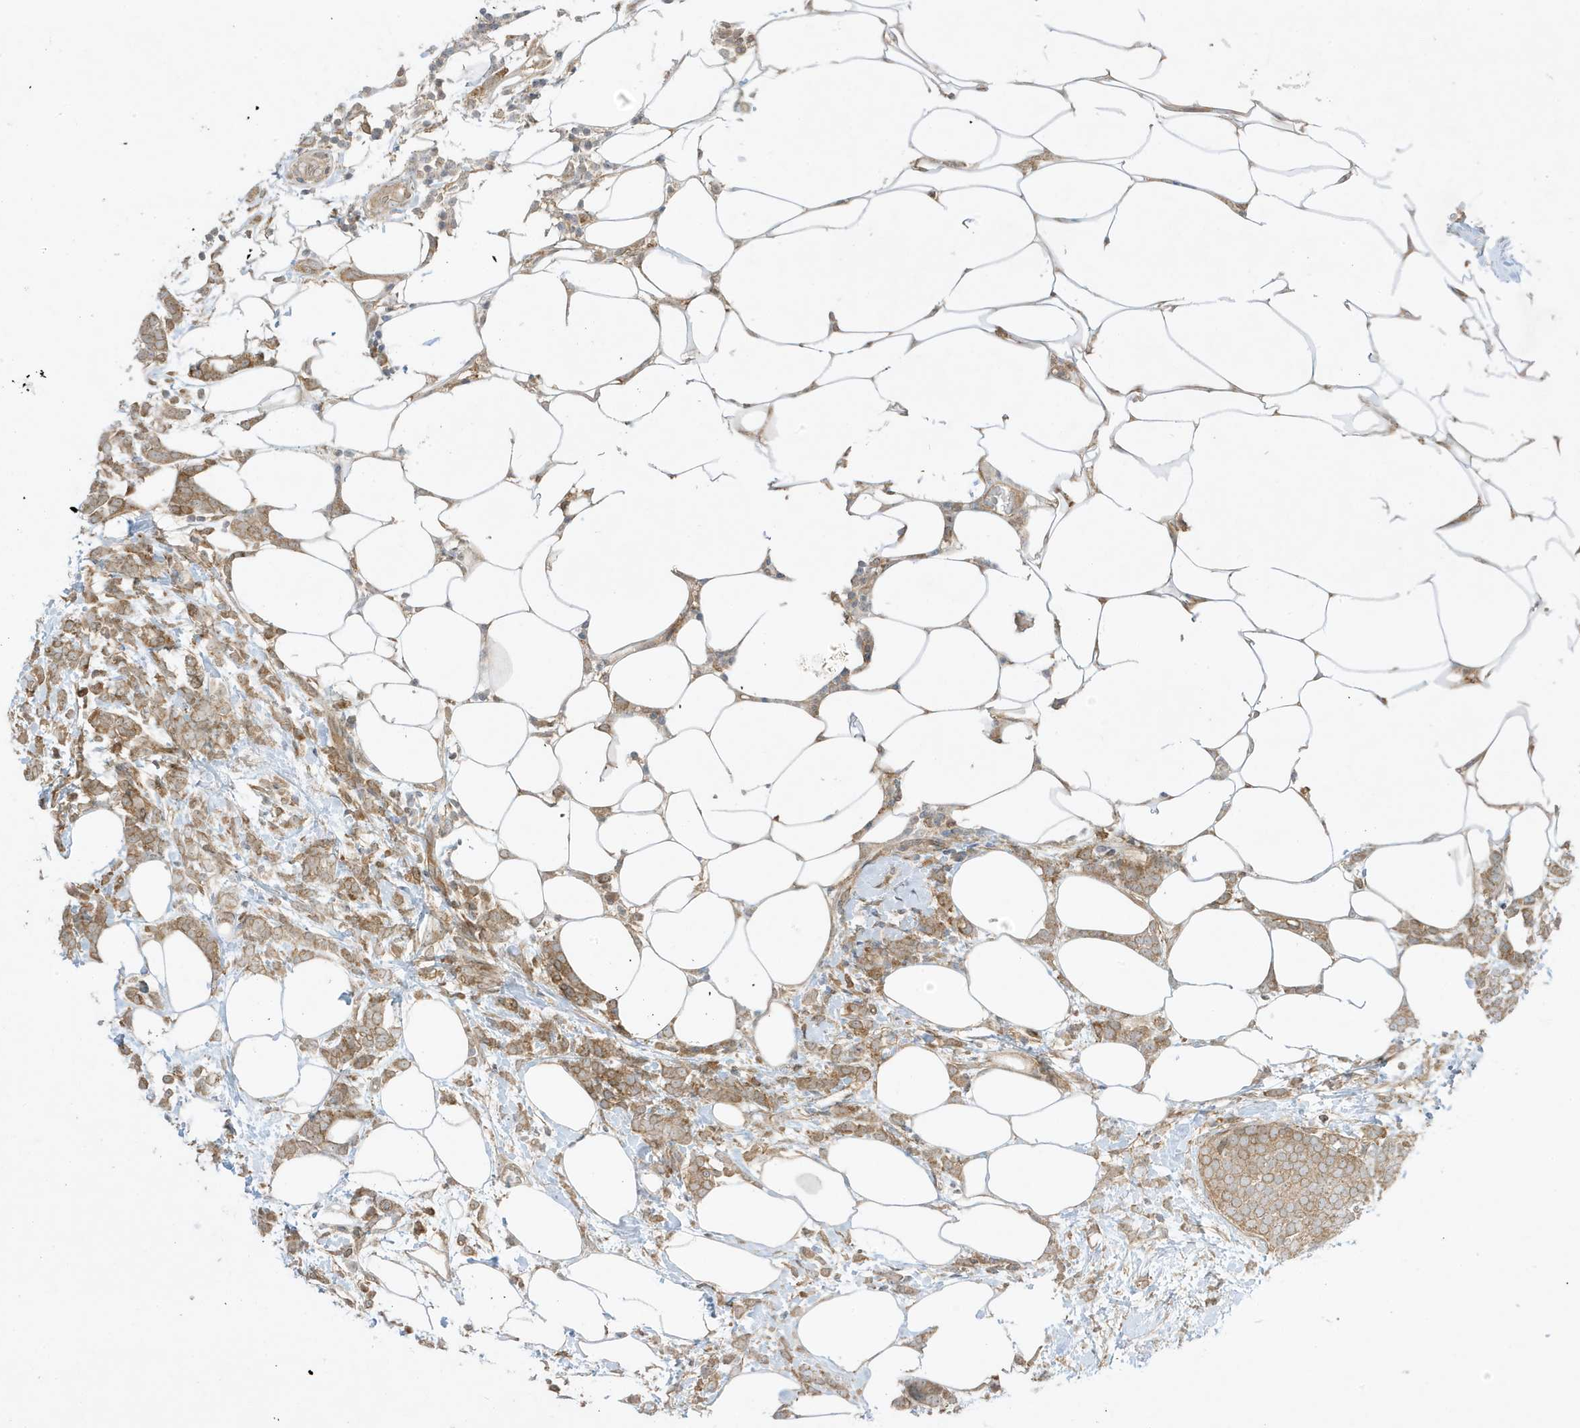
{"staining": {"intensity": "moderate", "quantity": ">75%", "location": "cytoplasmic/membranous"}, "tissue": "breast cancer", "cell_type": "Tumor cells", "image_type": "cancer", "snomed": [{"axis": "morphology", "description": "Lobular carcinoma"}, {"axis": "topography", "description": "Breast"}], "caption": "High-power microscopy captured an IHC histopathology image of breast cancer (lobular carcinoma), revealing moderate cytoplasmic/membranous staining in about >75% of tumor cells.", "gene": "SCARF2", "patient": {"sex": "female", "age": 58}}